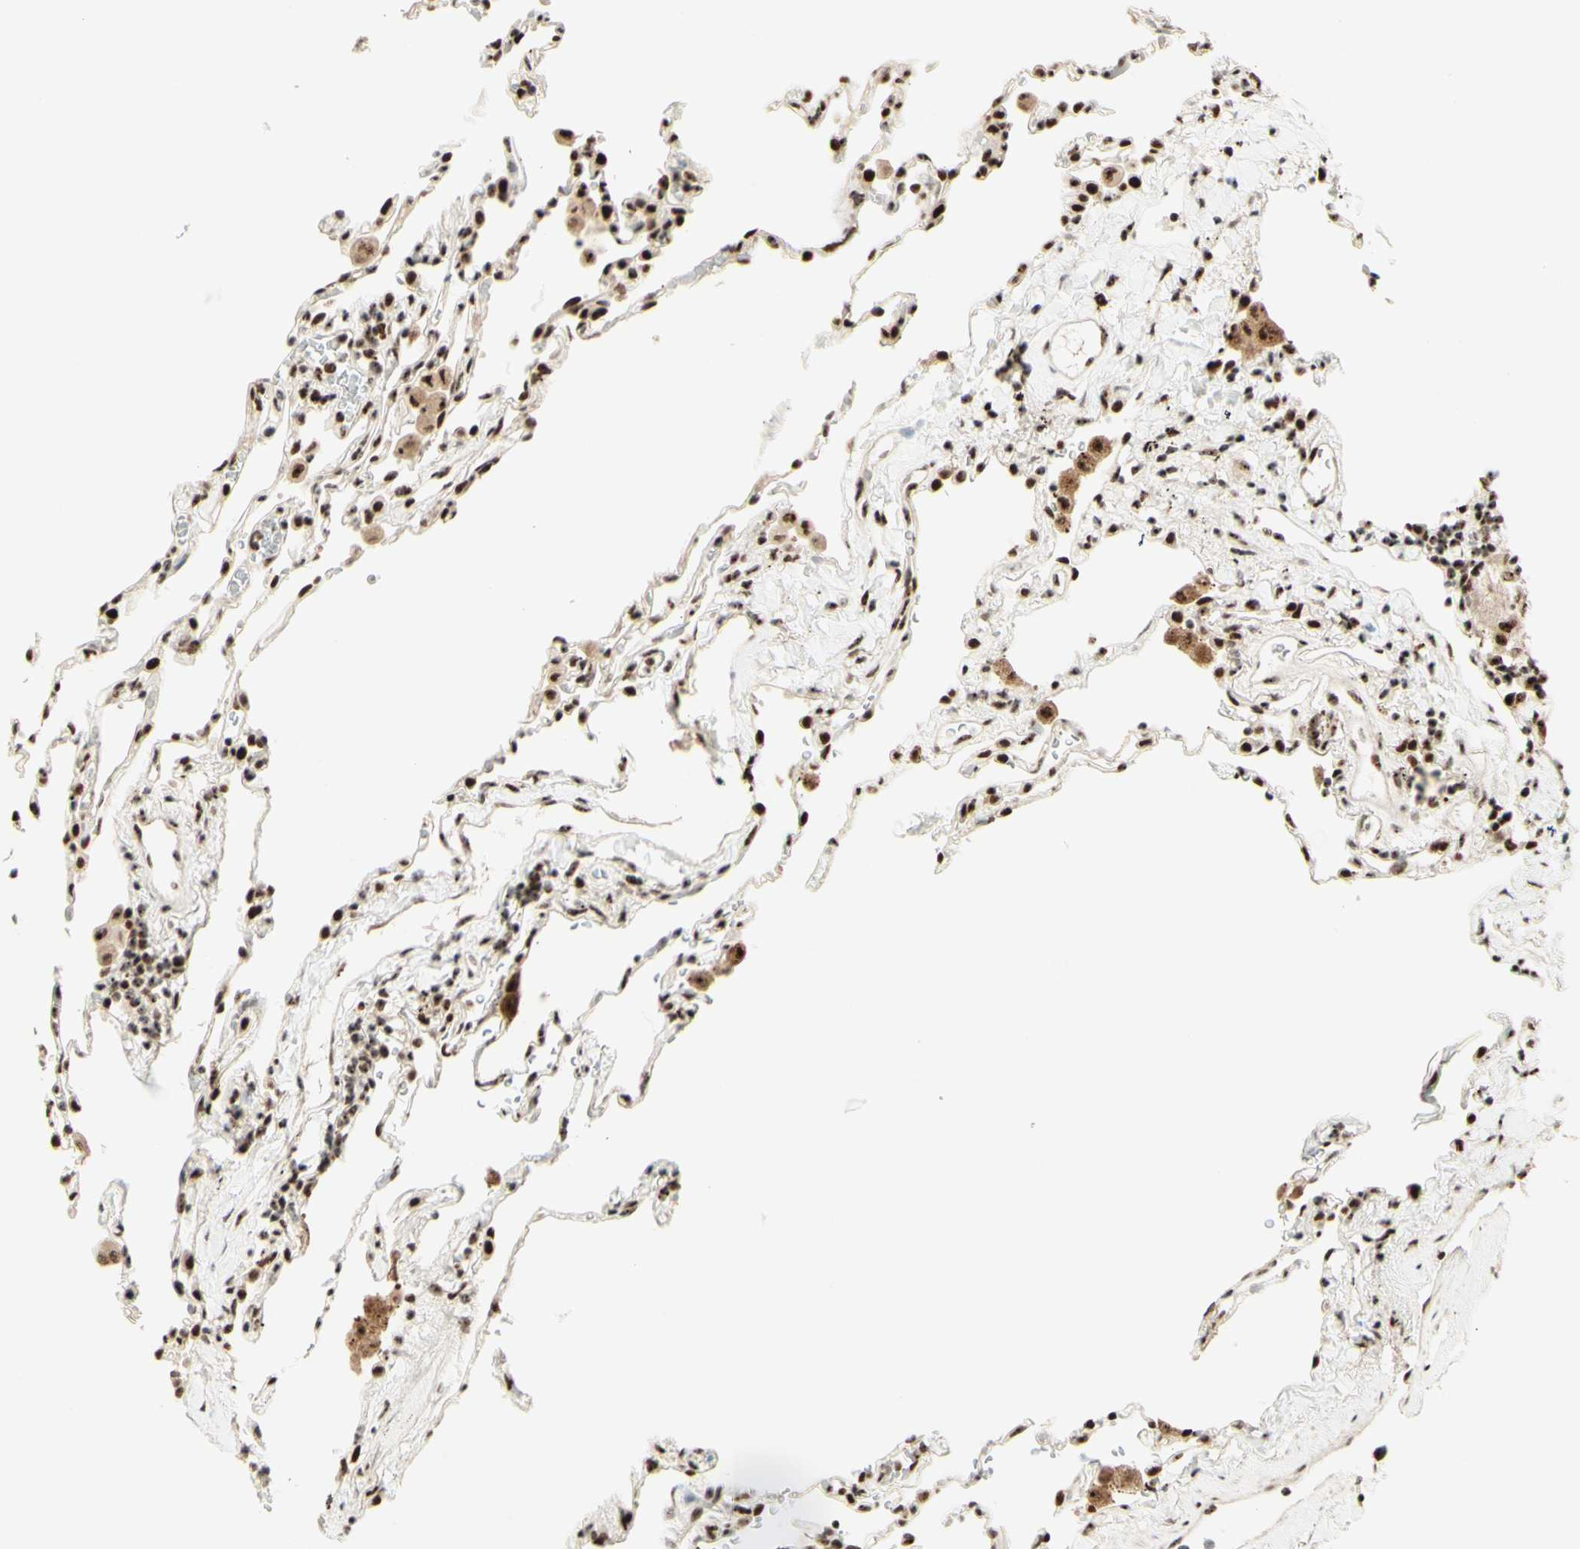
{"staining": {"intensity": "strong", "quantity": ">75%", "location": "nuclear"}, "tissue": "lung", "cell_type": "Alveolar cells", "image_type": "normal", "snomed": [{"axis": "morphology", "description": "Normal tissue, NOS"}, {"axis": "topography", "description": "Lung"}], "caption": "Protein expression analysis of unremarkable lung displays strong nuclear positivity in about >75% of alveolar cells.", "gene": "DHX9", "patient": {"sex": "male", "age": 59}}